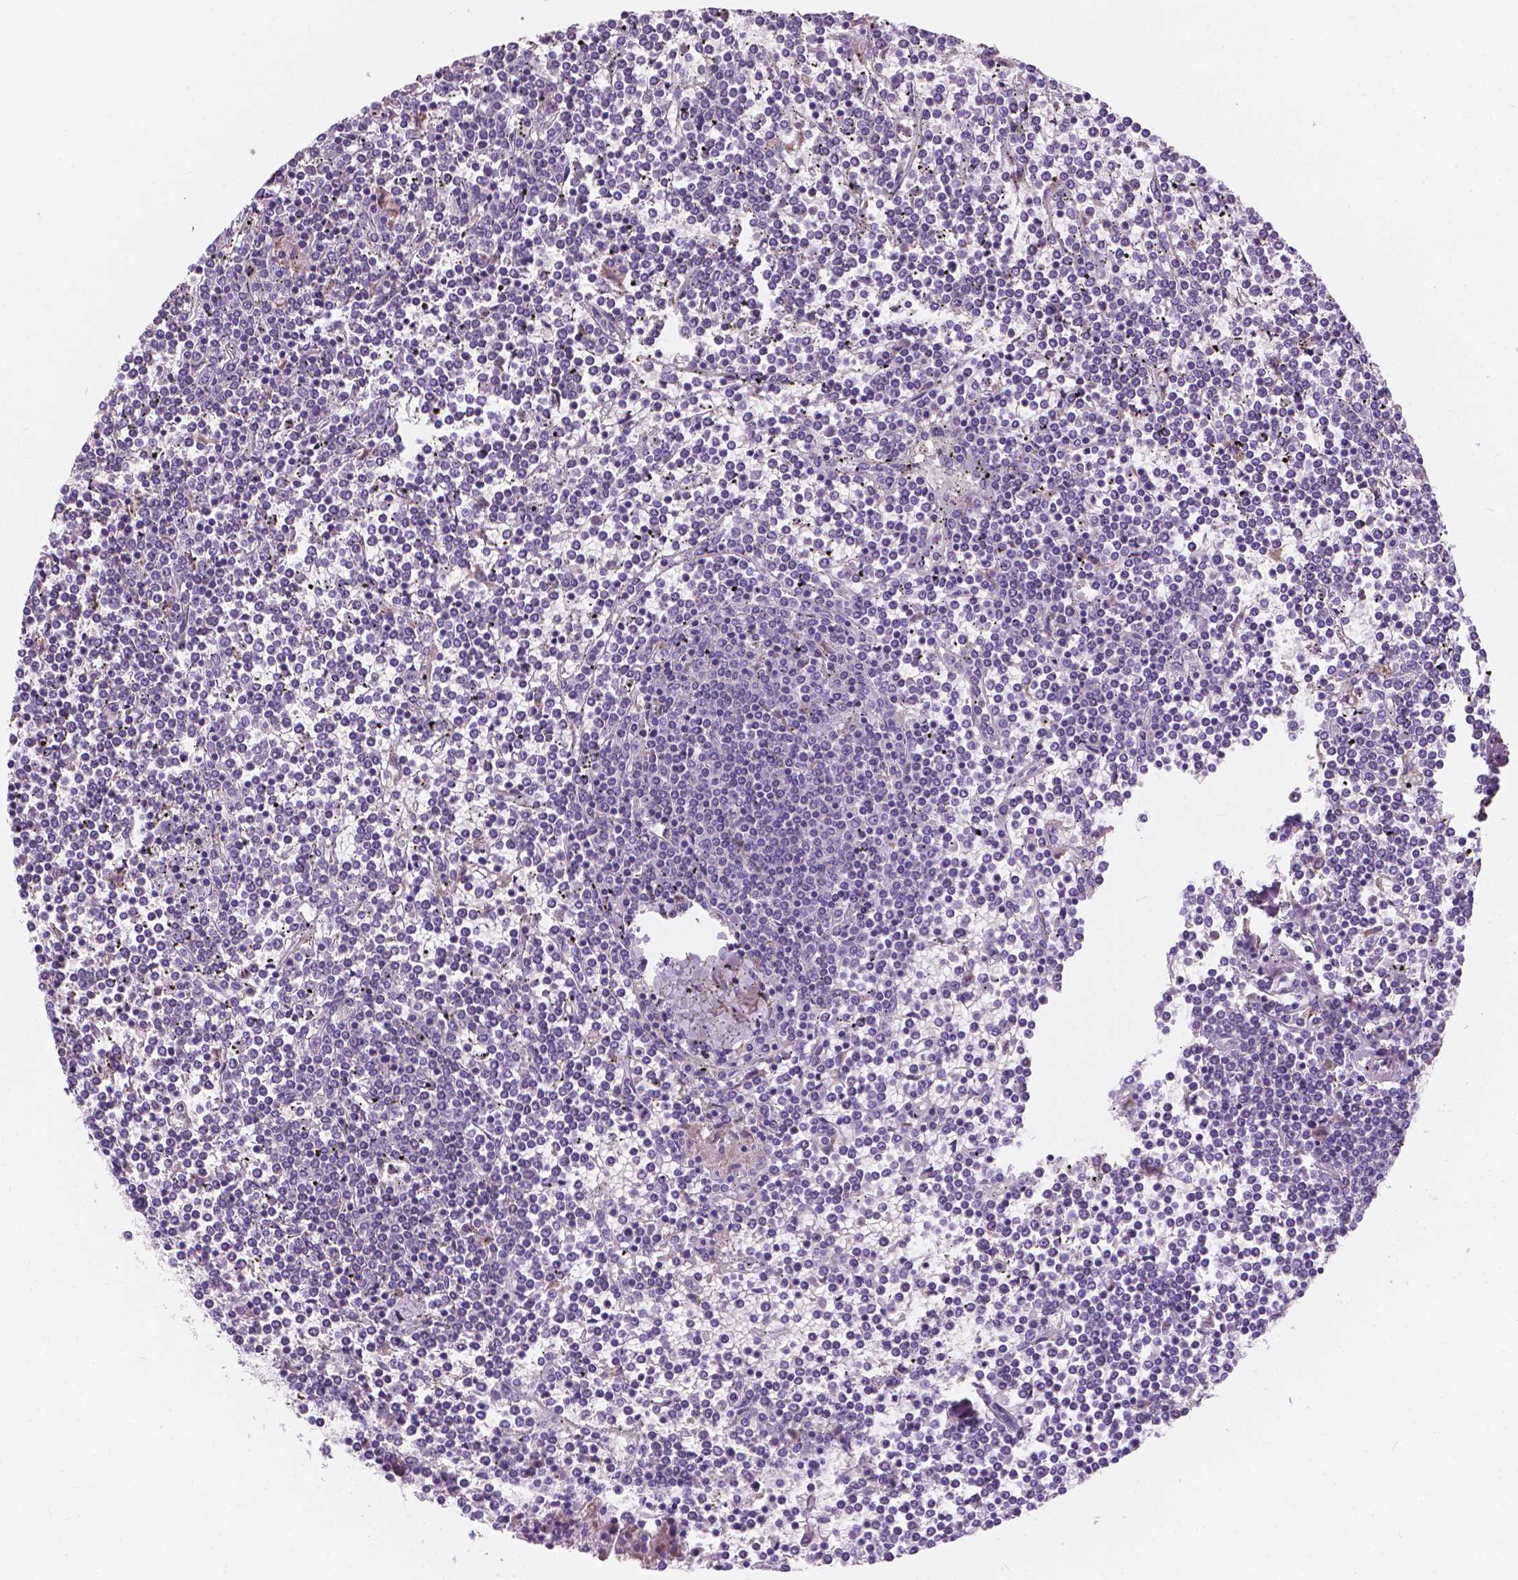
{"staining": {"intensity": "negative", "quantity": "none", "location": "none"}, "tissue": "lymphoma", "cell_type": "Tumor cells", "image_type": "cancer", "snomed": [{"axis": "morphology", "description": "Malignant lymphoma, non-Hodgkin's type, Low grade"}, {"axis": "topography", "description": "Spleen"}], "caption": "High power microscopy micrograph of an IHC micrograph of low-grade malignant lymphoma, non-Hodgkin's type, revealing no significant staining in tumor cells.", "gene": "IREB2", "patient": {"sex": "female", "age": 19}}